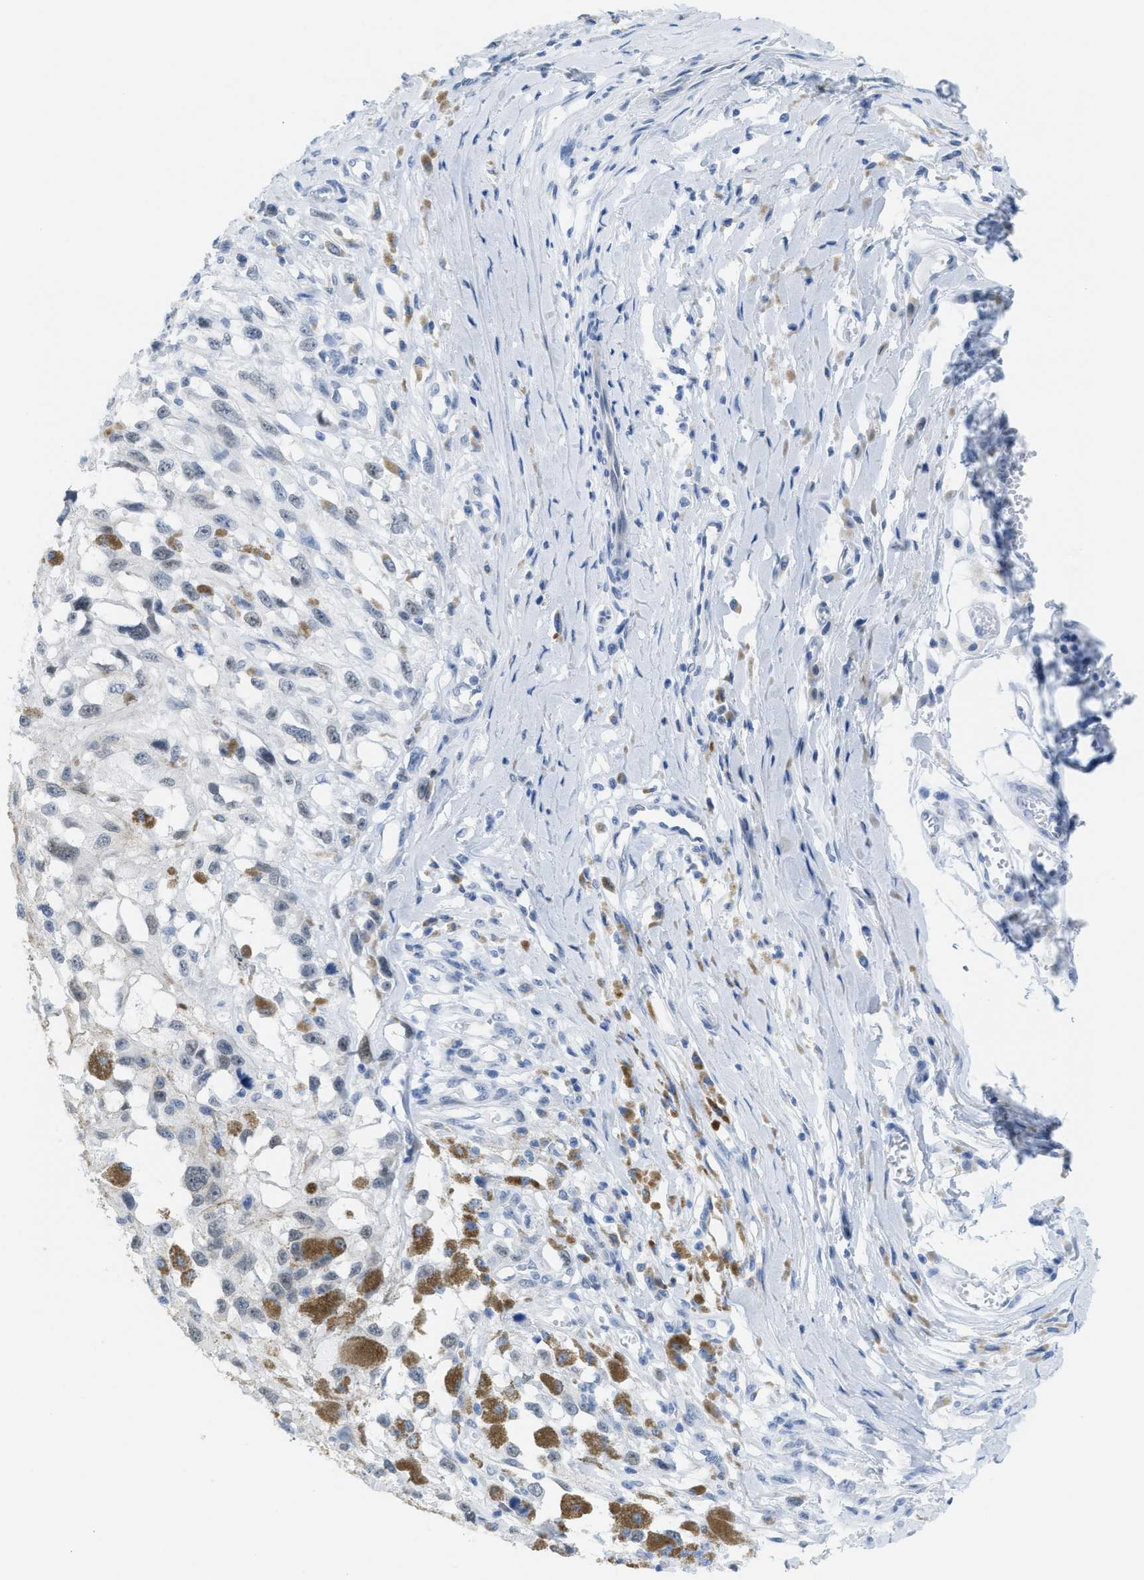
{"staining": {"intensity": "negative", "quantity": "none", "location": "none"}, "tissue": "melanoma", "cell_type": "Tumor cells", "image_type": "cancer", "snomed": [{"axis": "morphology", "description": "Malignant melanoma, Metastatic site"}, {"axis": "topography", "description": "Lymph node"}], "caption": "The histopathology image shows no significant staining in tumor cells of melanoma.", "gene": "WDR4", "patient": {"sex": "male", "age": 59}}